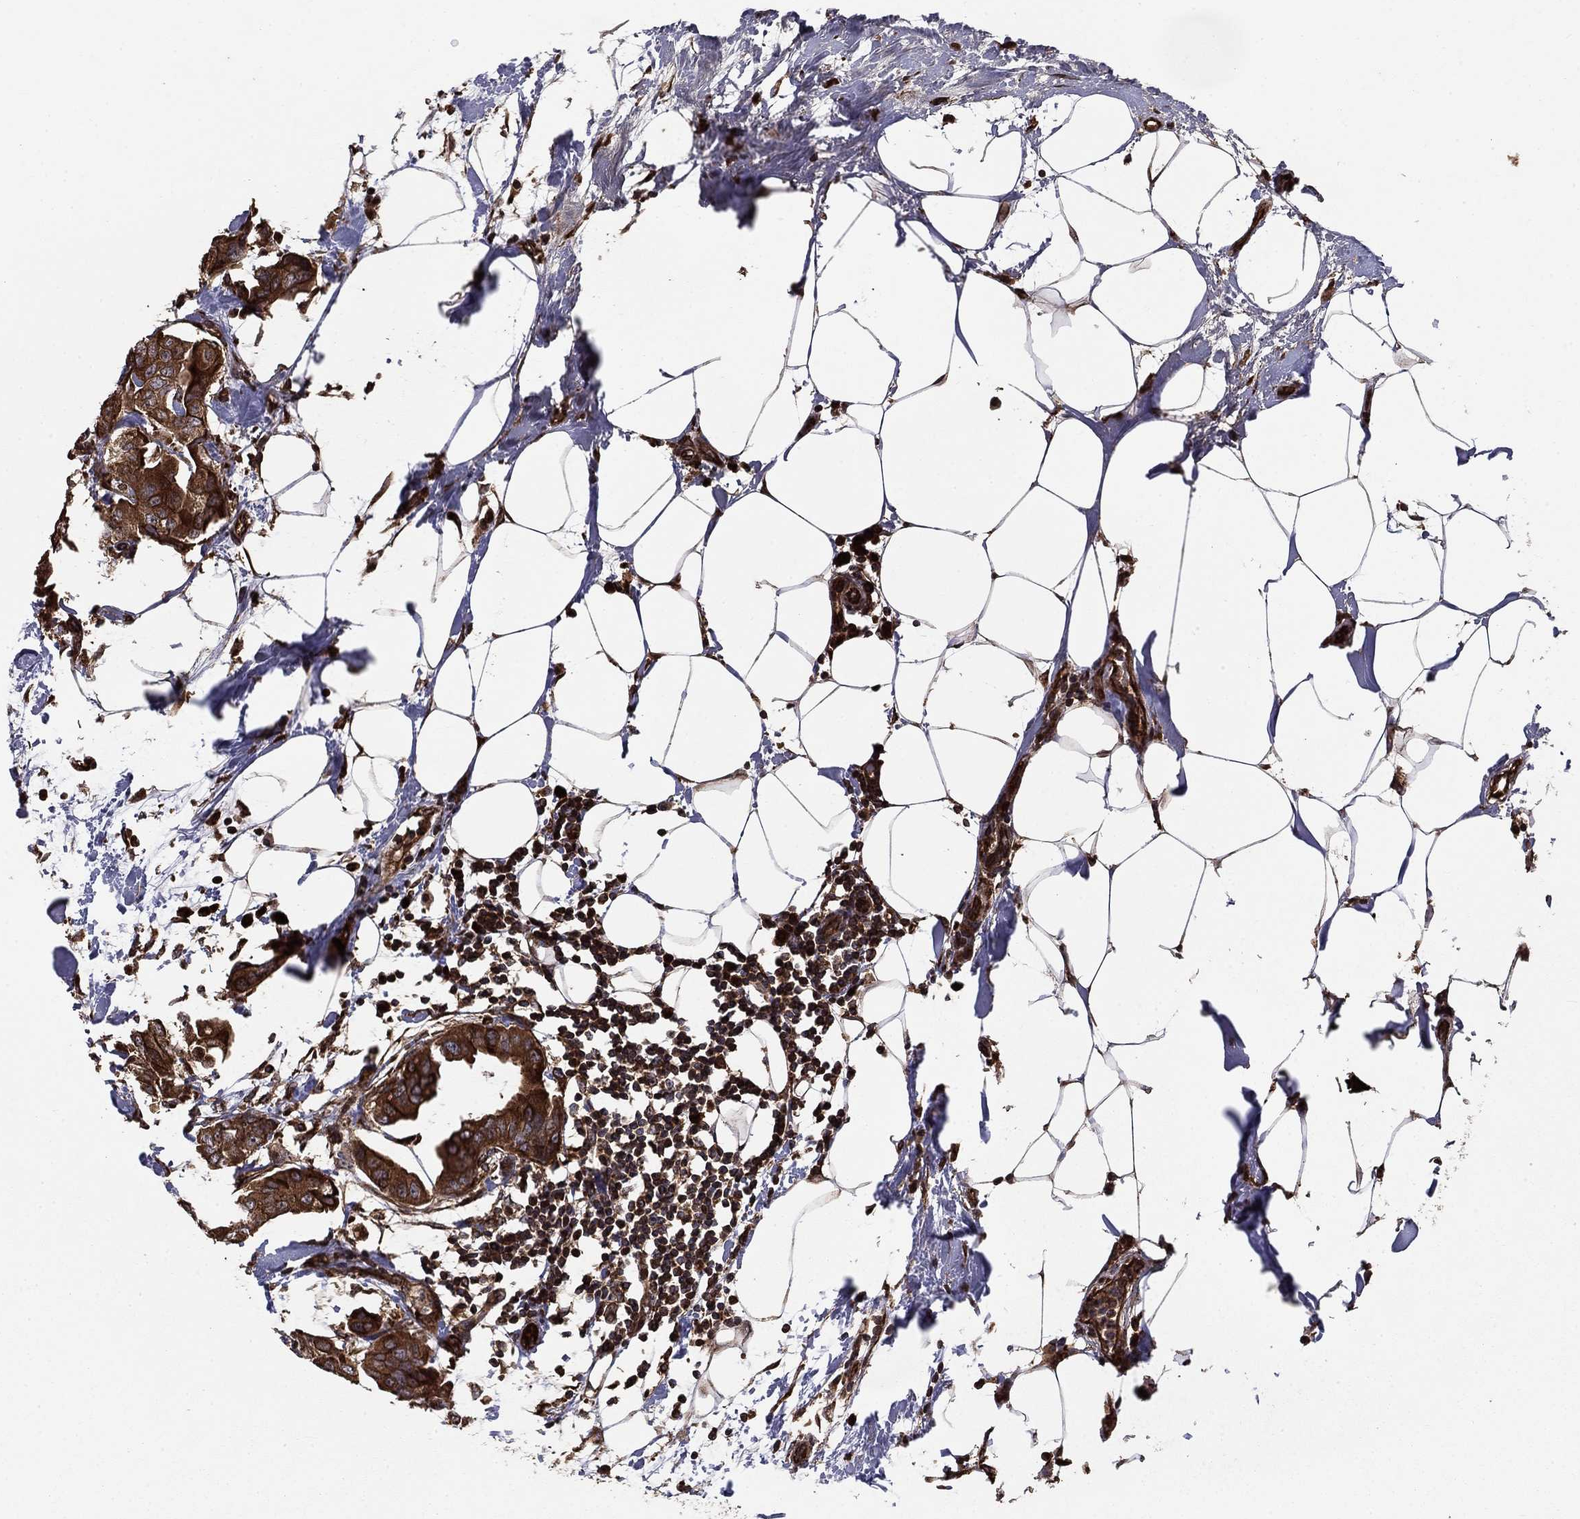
{"staining": {"intensity": "strong", "quantity": ">75%", "location": "cytoplasmic/membranous"}, "tissue": "breast cancer", "cell_type": "Tumor cells", "image_type": "cancer", "snomed": [{"axis": "morphology", "description": "Normal tissue, NOS"}, {"axis": "morphology", "description": "Duct carcinoma"}, {"axis": "topography", "description": "Breast"}], "caption": "This is an image of immunohistochemistry (IHC) staining of infiltrating ductal carcinoma (breast), which shows strong expression in the cytoplasmic/membranous of tumor cells.", "gene": "BABAM2", "patient": {"sex": "female", "age": 40}}